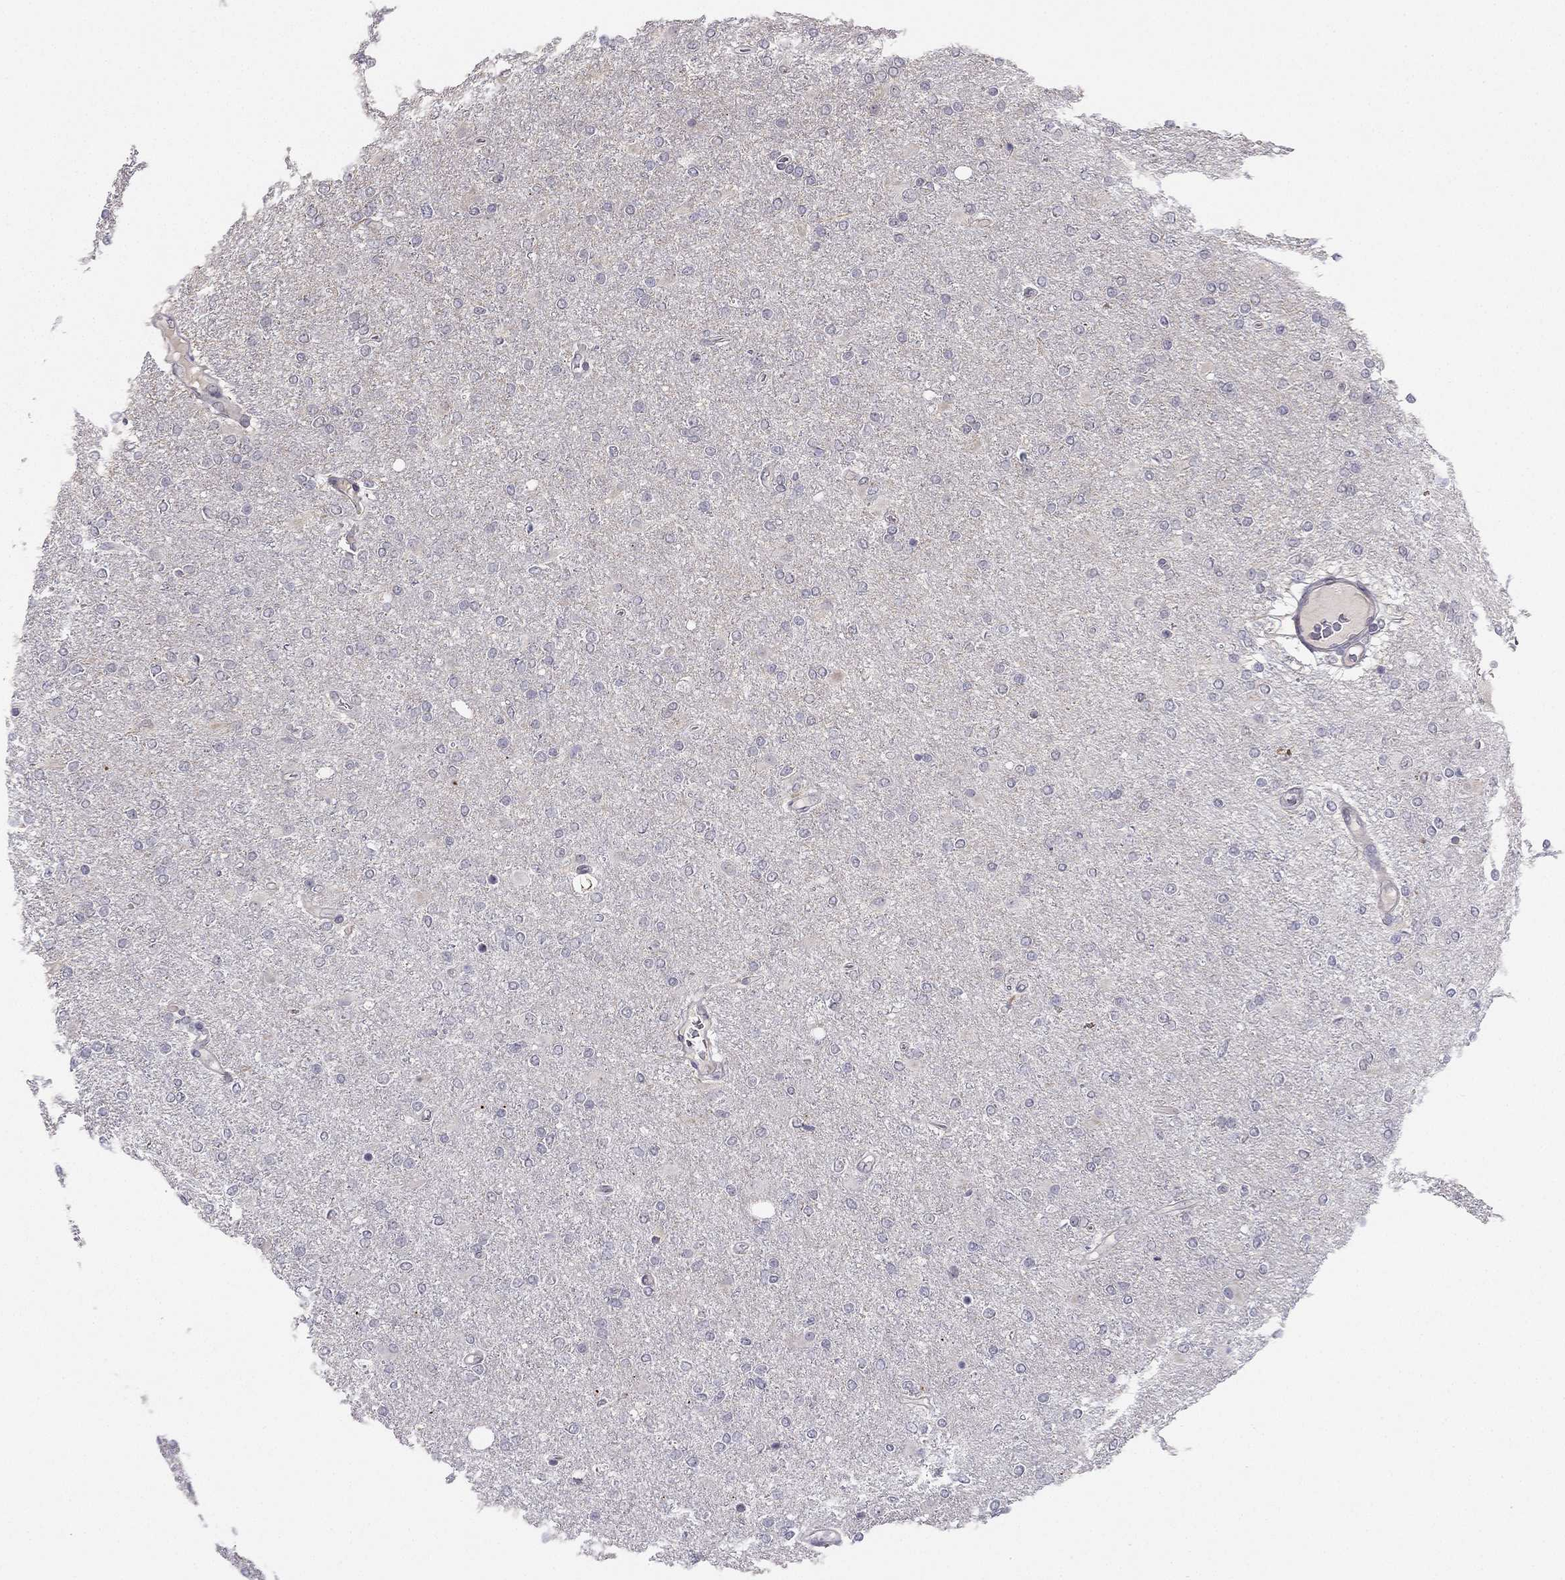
{"staining": {"intensity": "negative", "quantity": "none", "location": "none"}, "tissue": "glioma", "cell_type": "Tumor cells", "image_type": "cancer", "snomed": [{"axis": "morphology", "description": "Glioma, malignant, High grade"}, {"axis": "topography", "description": "Cerebral cortex"}], "caption": "Protein analysis of malignant high-grade glioma demonstrates no significant positivity in tumor cells.", "gene": "CHST8", "patient": {"sex": "male", "age": 70}}